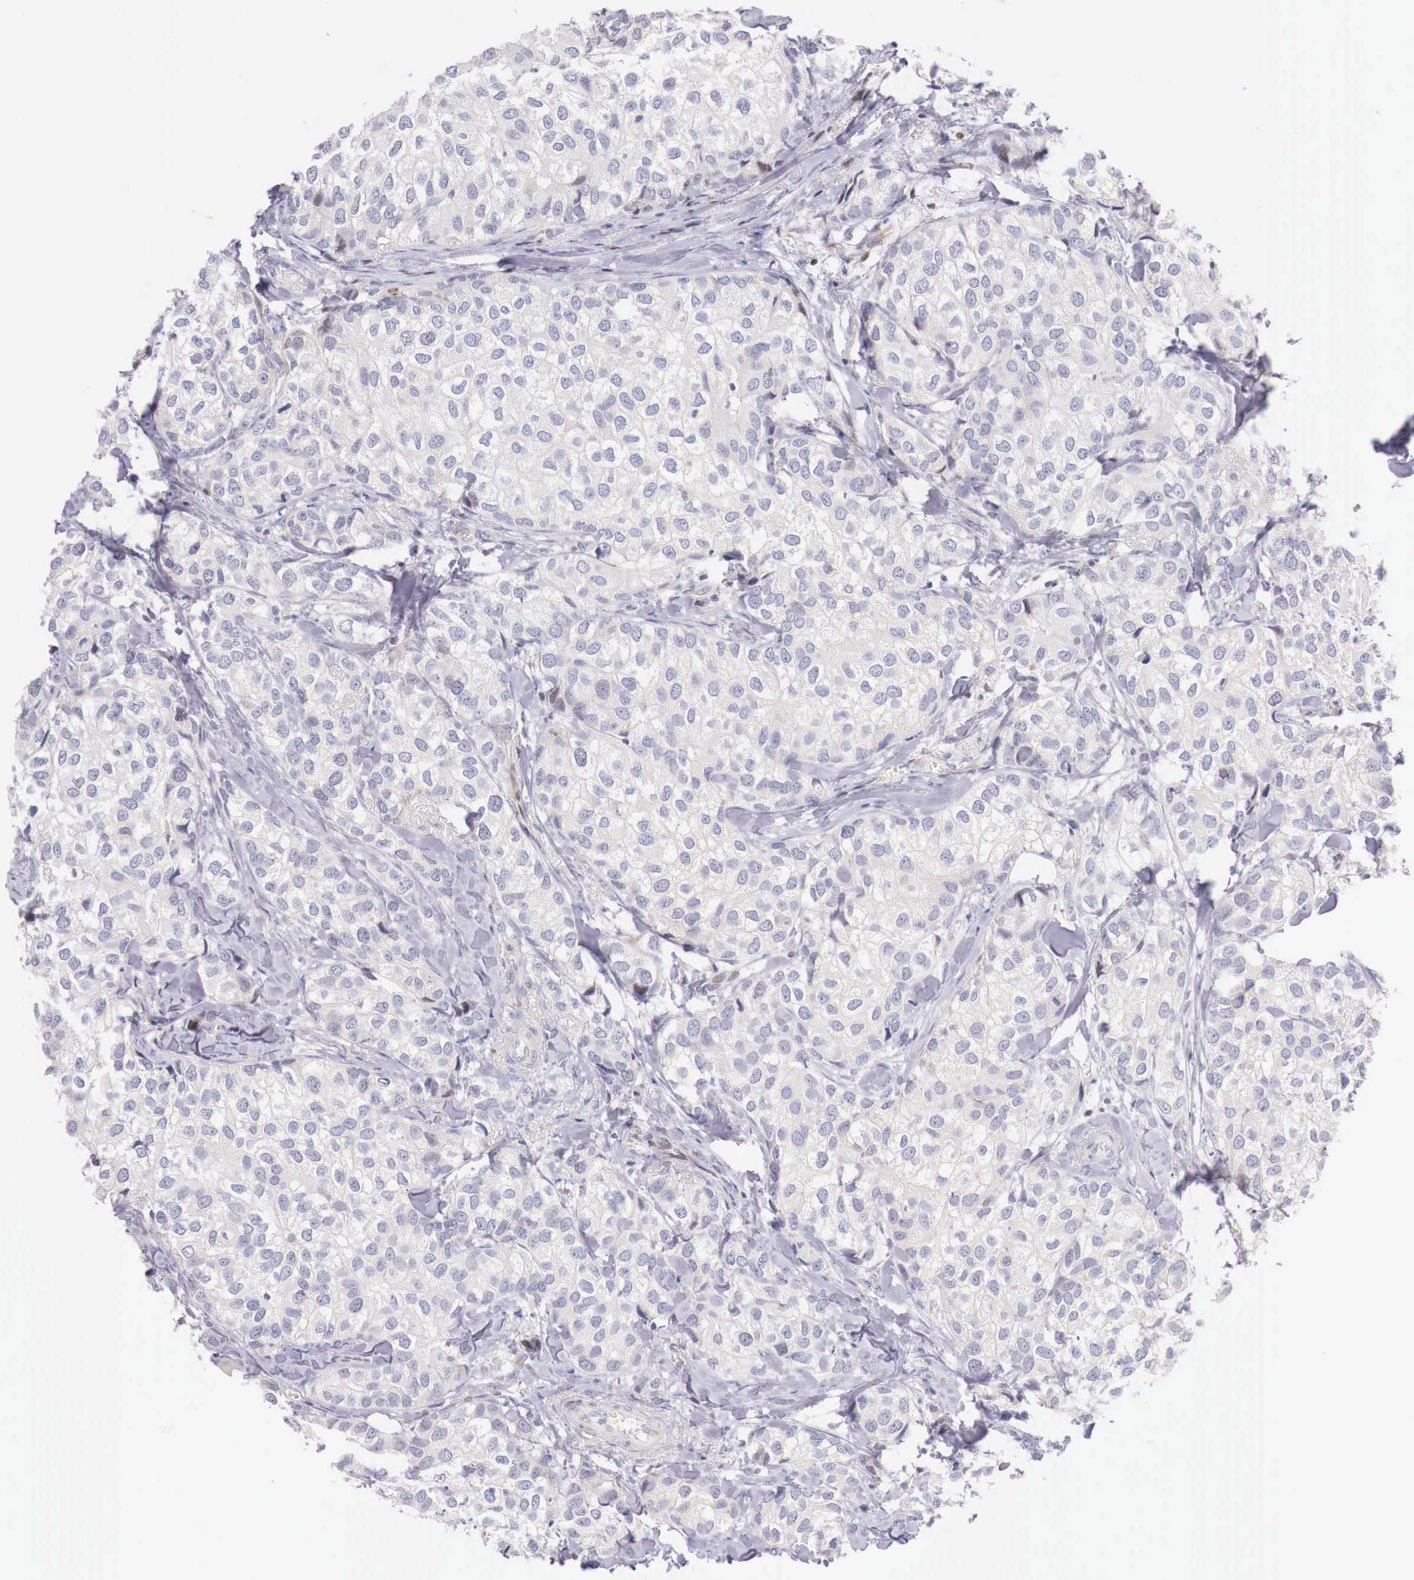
{"staining": {"intensity": "negative", "quantity": "none", "location": "none"}, "tissue": "breast cancer", "cell_type": "Tumor cells", "image_type": "cancer", "snomed": [{"axis": "morphology", "description": "Duct carcinoma"}, {"axis": "topography", "description": "Breast"}], "caption": "Protein analysis of breast intraductal carcinoma reveals no significant positivity in tumor cells.", "gene": "CLCN5", "patient": {"sex": "female", "age": 68}}